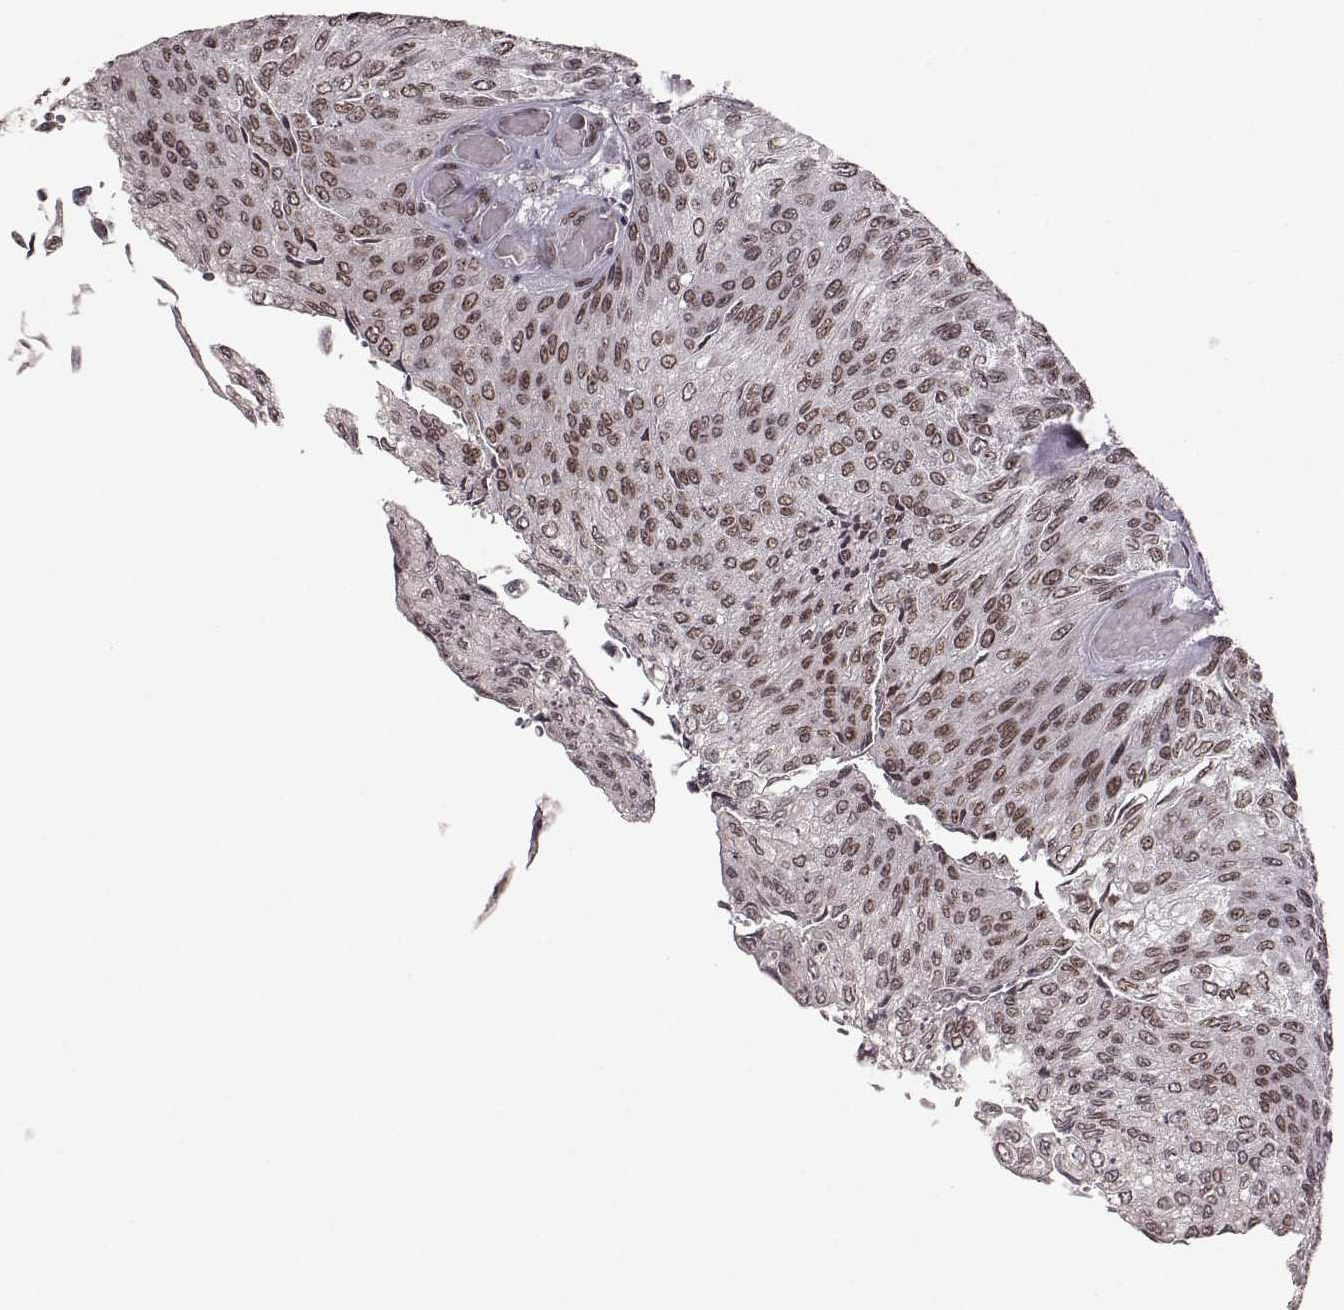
{"staining": {"intensity": "moderate", "quantity": ">75%", "location": "nuclear"}, "tissue": "urothelial cancer", "cell_type": "Tumor cells", "image_type": "cancer", "snomed": [{"axis": "morphology", "description": "Urothelial carcinoma, Low grade"}, {"axis": "topography", "description": "Ureter, NOS"}, {"axis": "topography", "description": "Urinary bladder"}], "caption": "Protein expression analysis of human urothelial cancer reveals moderate nuclear expression in approximately >75% of tumor cells. The protein of interest is stained brown, and the nuclei are stained in blue (DAB IHC with brightfield microscopy, high magnification).", "gene": "RRAGD", "patient": {"sex": "male", "age": 78}}